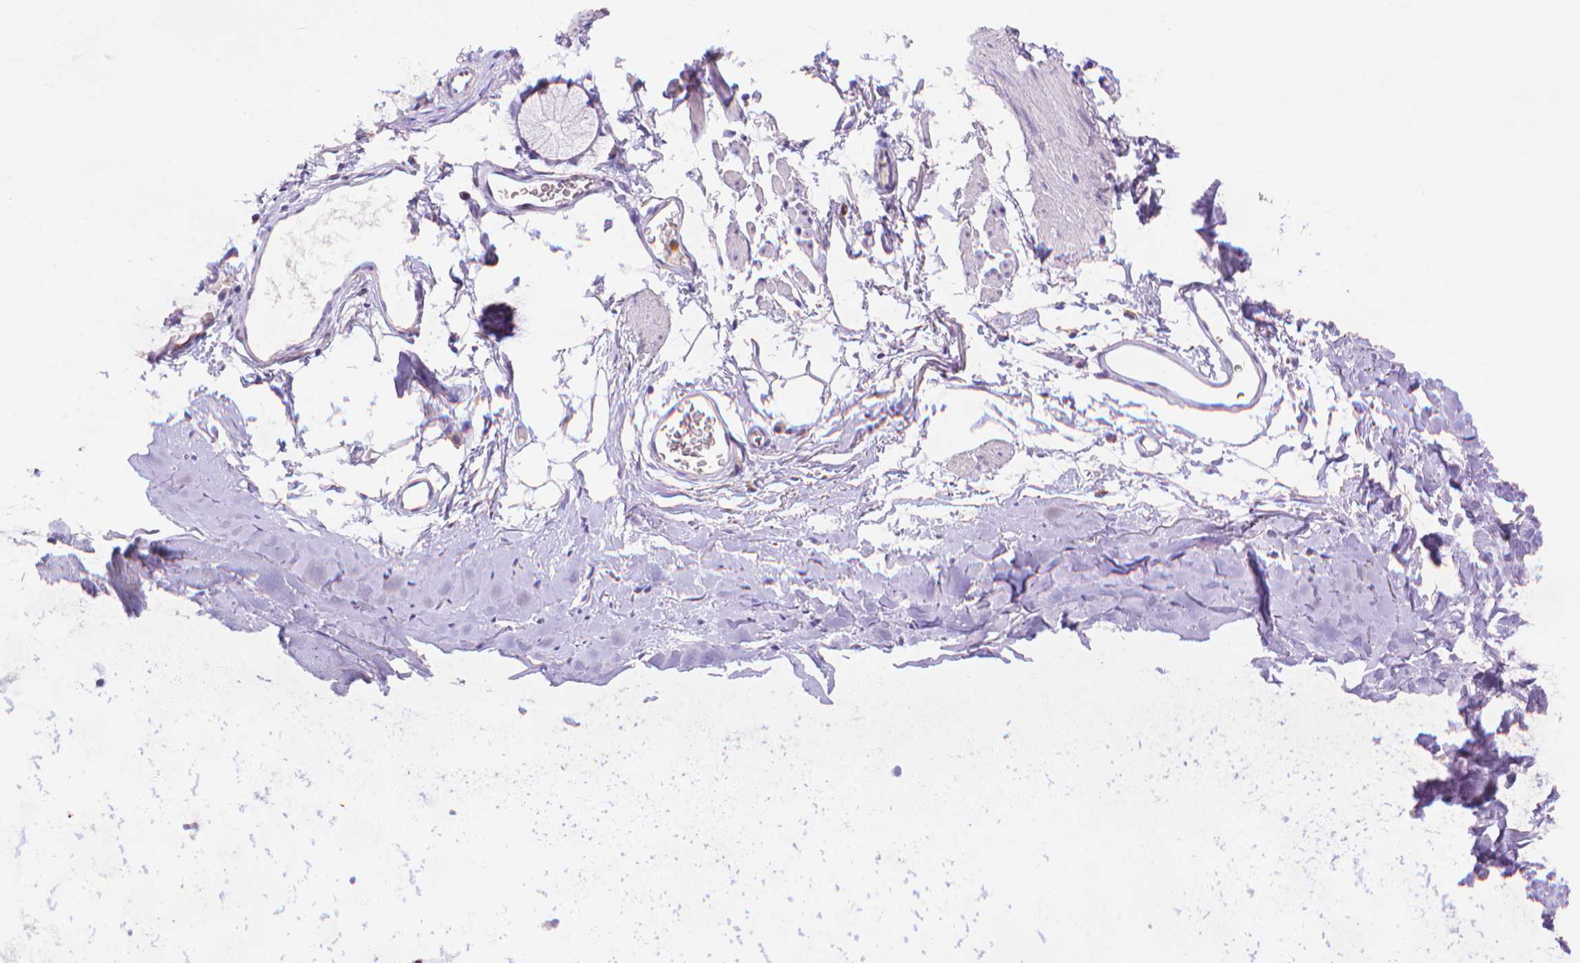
{"staining": {"intensity": "negative", "quantity": "none", "location": "none"}, "tissue": "adipose tissue", "cell_type": "Adipocytes", "image_type": "normal", "snomed": [{"axis": "morphology", "description": "Normal tissue, NOS"}, {"axis": "topography", "description": "Cartilage tissue"}, {"axis": "topography", "description": "Bronchus"}], "caption": "IHC image of normal human adipose tissue stained for a protein (brown), which reveals no expression in adipocytes.", "gene": "FGD2", "patient": {"sex": "female", "age": 79}}